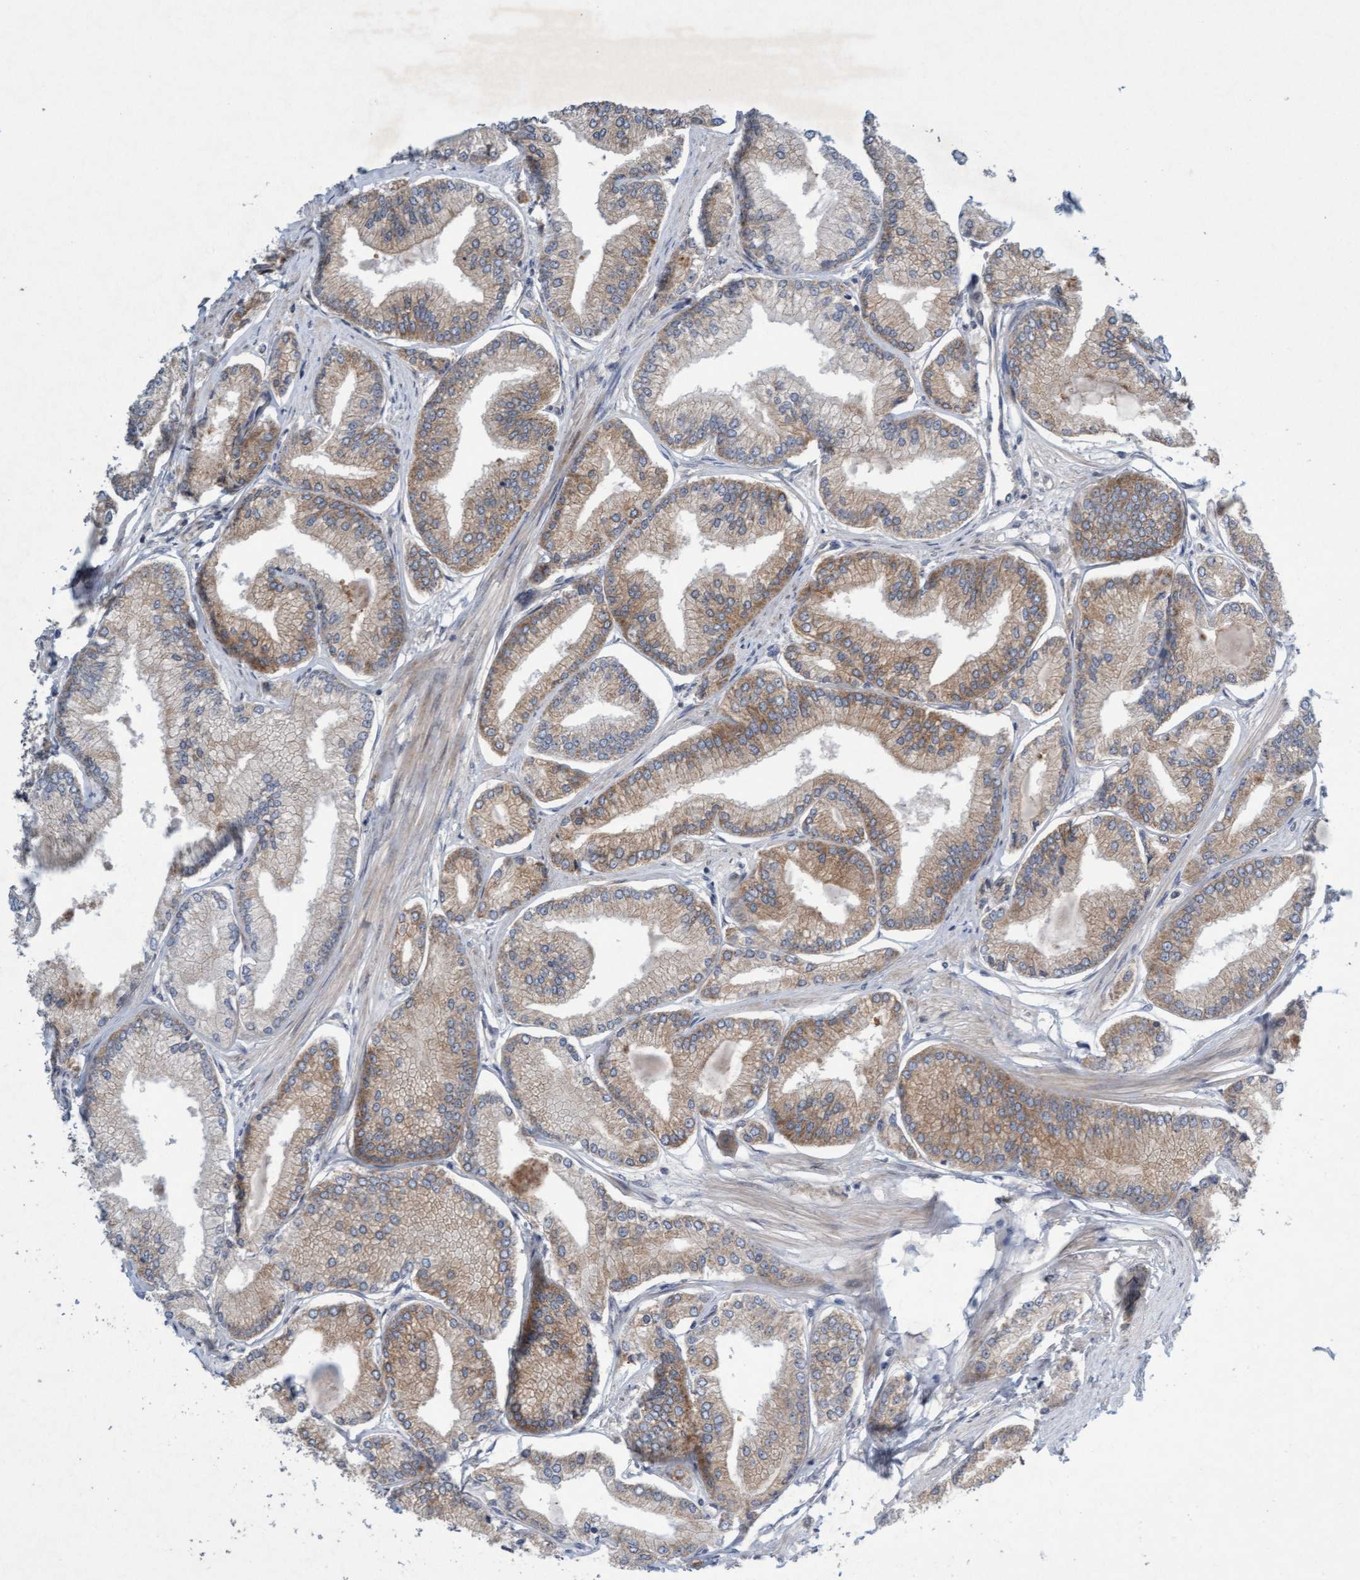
{"staining": {"intensity": "weak", "quantity": ">75%", "location": "cytoplasmic/membranous"}, "tissue": "prostate cancer", "cell_type": "Tumor cells", "image_type": "cancer", "snomed": [{"axis": "morphology", "description": "Adenocarcinoma, Low grade"}, {"axis": "topography", "description": "Prostate"}], "caption": "A photomicrograph of prostate adenocarcinoma (low-grade) stained for a protein demonstrates weak cytoplasmic/membranous brown staining in tumor cells. The protein of interest is stained brown, and the nuclei are stained in blue (DAB (3,3'-diaminobenzidine) IHC with brightfield microscopy, high magnification).", "gene": "DDHD2", "patient": {"sex": "male", "age": 52}}